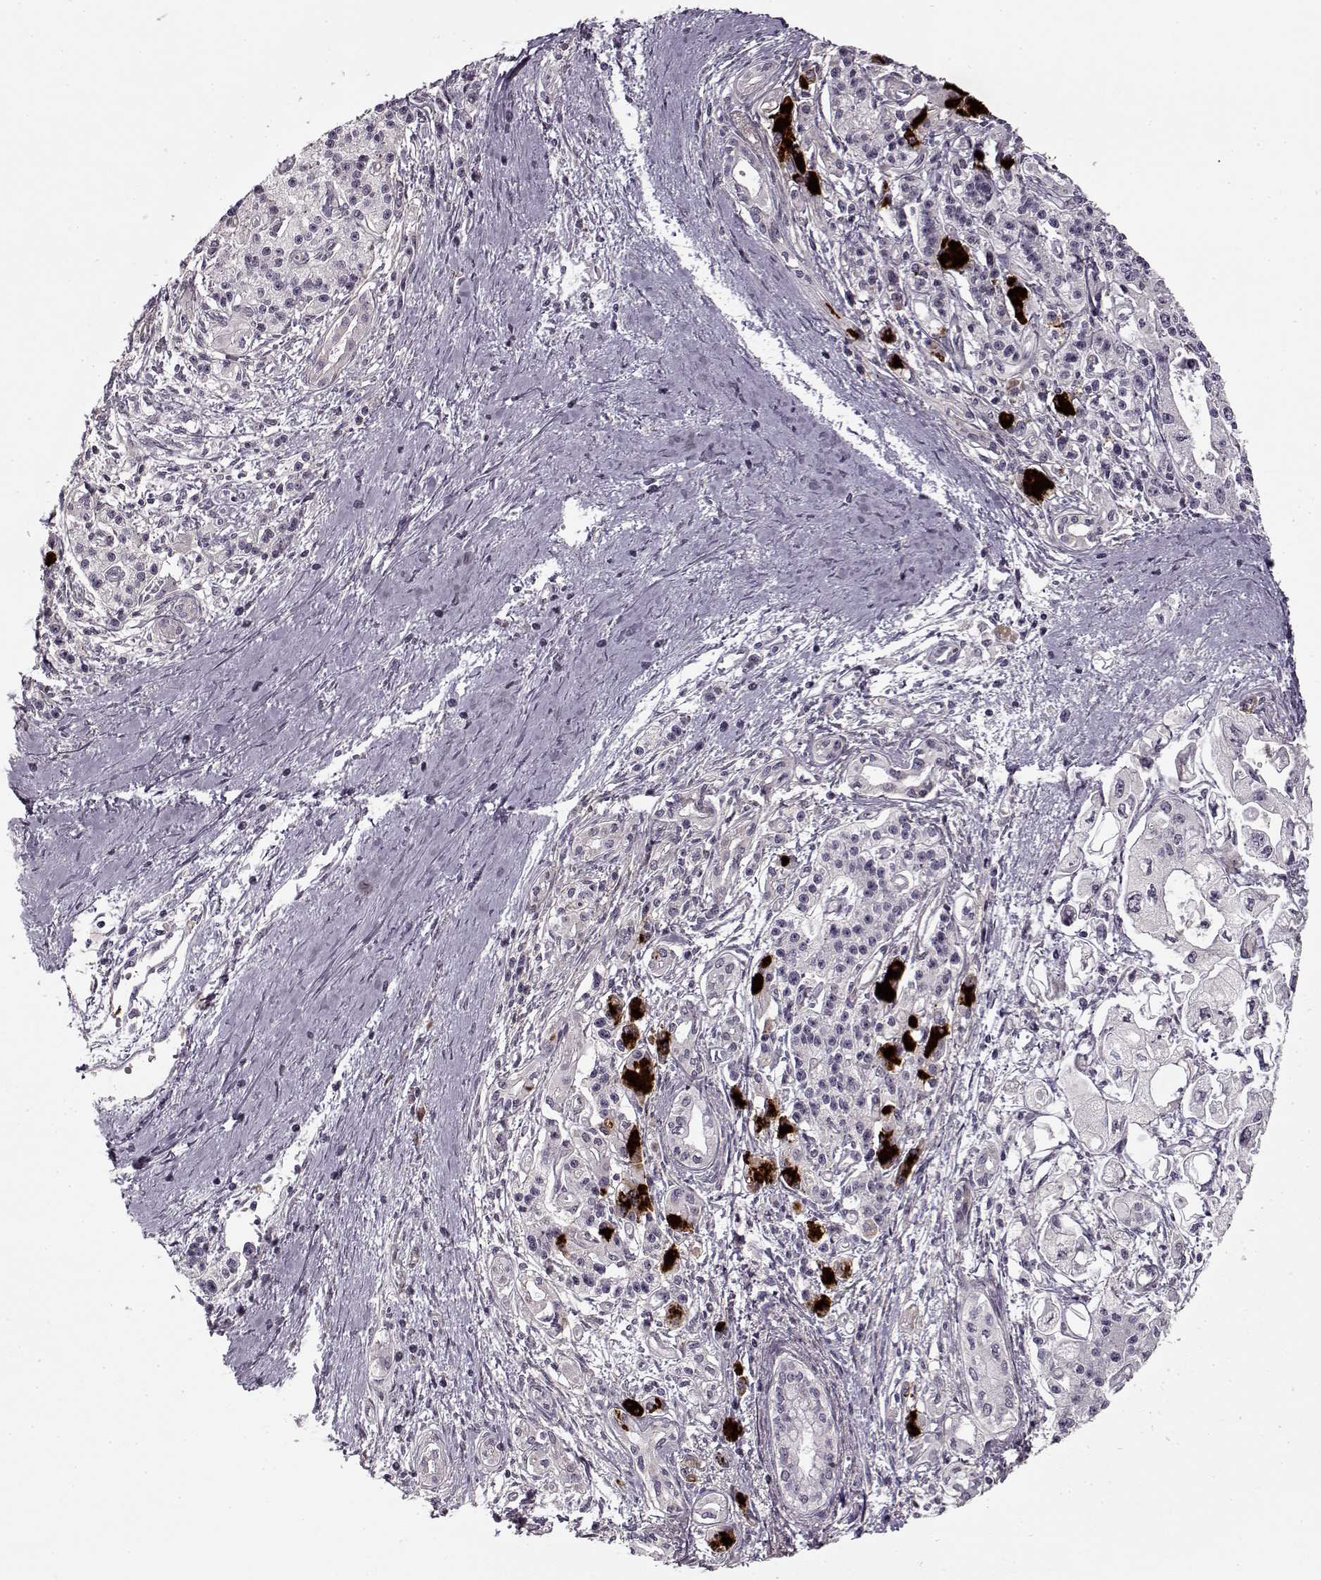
{"staining": {"intensity": "negative", "quantity": "none", "location": "none"}, "tissue": "pancreatic cancer", "cell_type": "Tumor cells", "image_type": "cancer", "snomed": [{"axis": "morphology", "description": "Adenocarcinoma, NOS"}, {"axis": "topography", "description": "Pancreas"}], "caption": "The IHC photomicrograph has no significant expression in tumor cells of pancreatic adenocarcinoma tissue. (DAB (3,3'-diaminobenzidine) IHC, high magnification).", "gene": "LAMB2", "patient": {"sex": "male", "age": 70}}